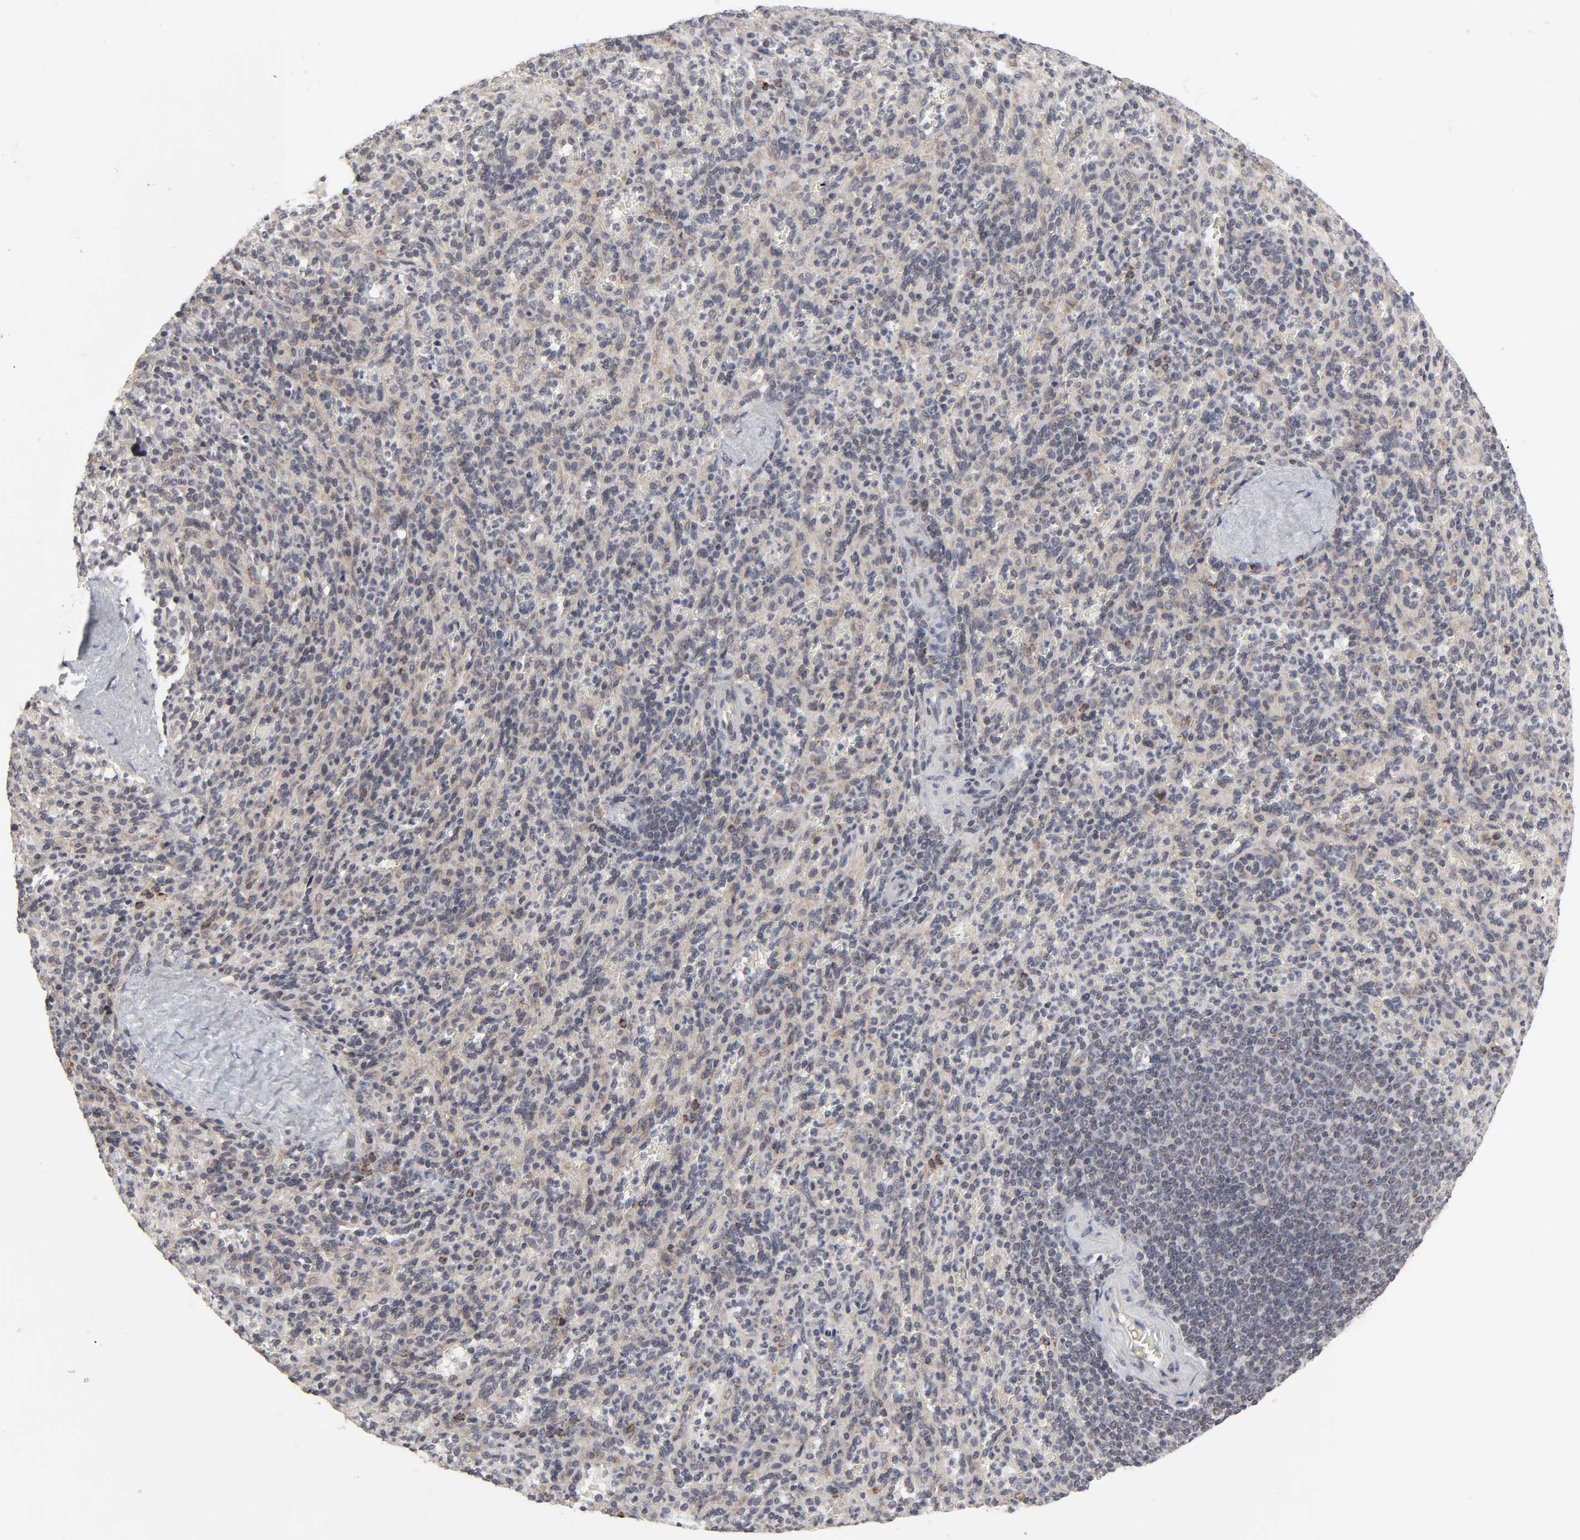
{"staining": {"intensity": "moderate", "quantity": "<25%", "location": "cytoplasmic/membranous"}, "tissue": "spleen", "cell_type": "Cells in red pulp", "image_type": "normal", "snomed": [{"axis": "morphology", "description": "Normal tissue, NOS"}, {"axis": "topography", "description": "Spleen"}], "caption": "High-magnification brightfield microscopy of normal spleen stained with DAB (brown) and counterstained with hematoxylin (blue). cells in red pulp exhibit moderate cytoplasmic/membranous staining is present in approximately<25% of cells. (DAB (3,3'-diaminobenzidine) = brown stain, brightfield microscopy at high magnification).", "gene": "AUH", "patient": {"sex": "male", "age": 36}}